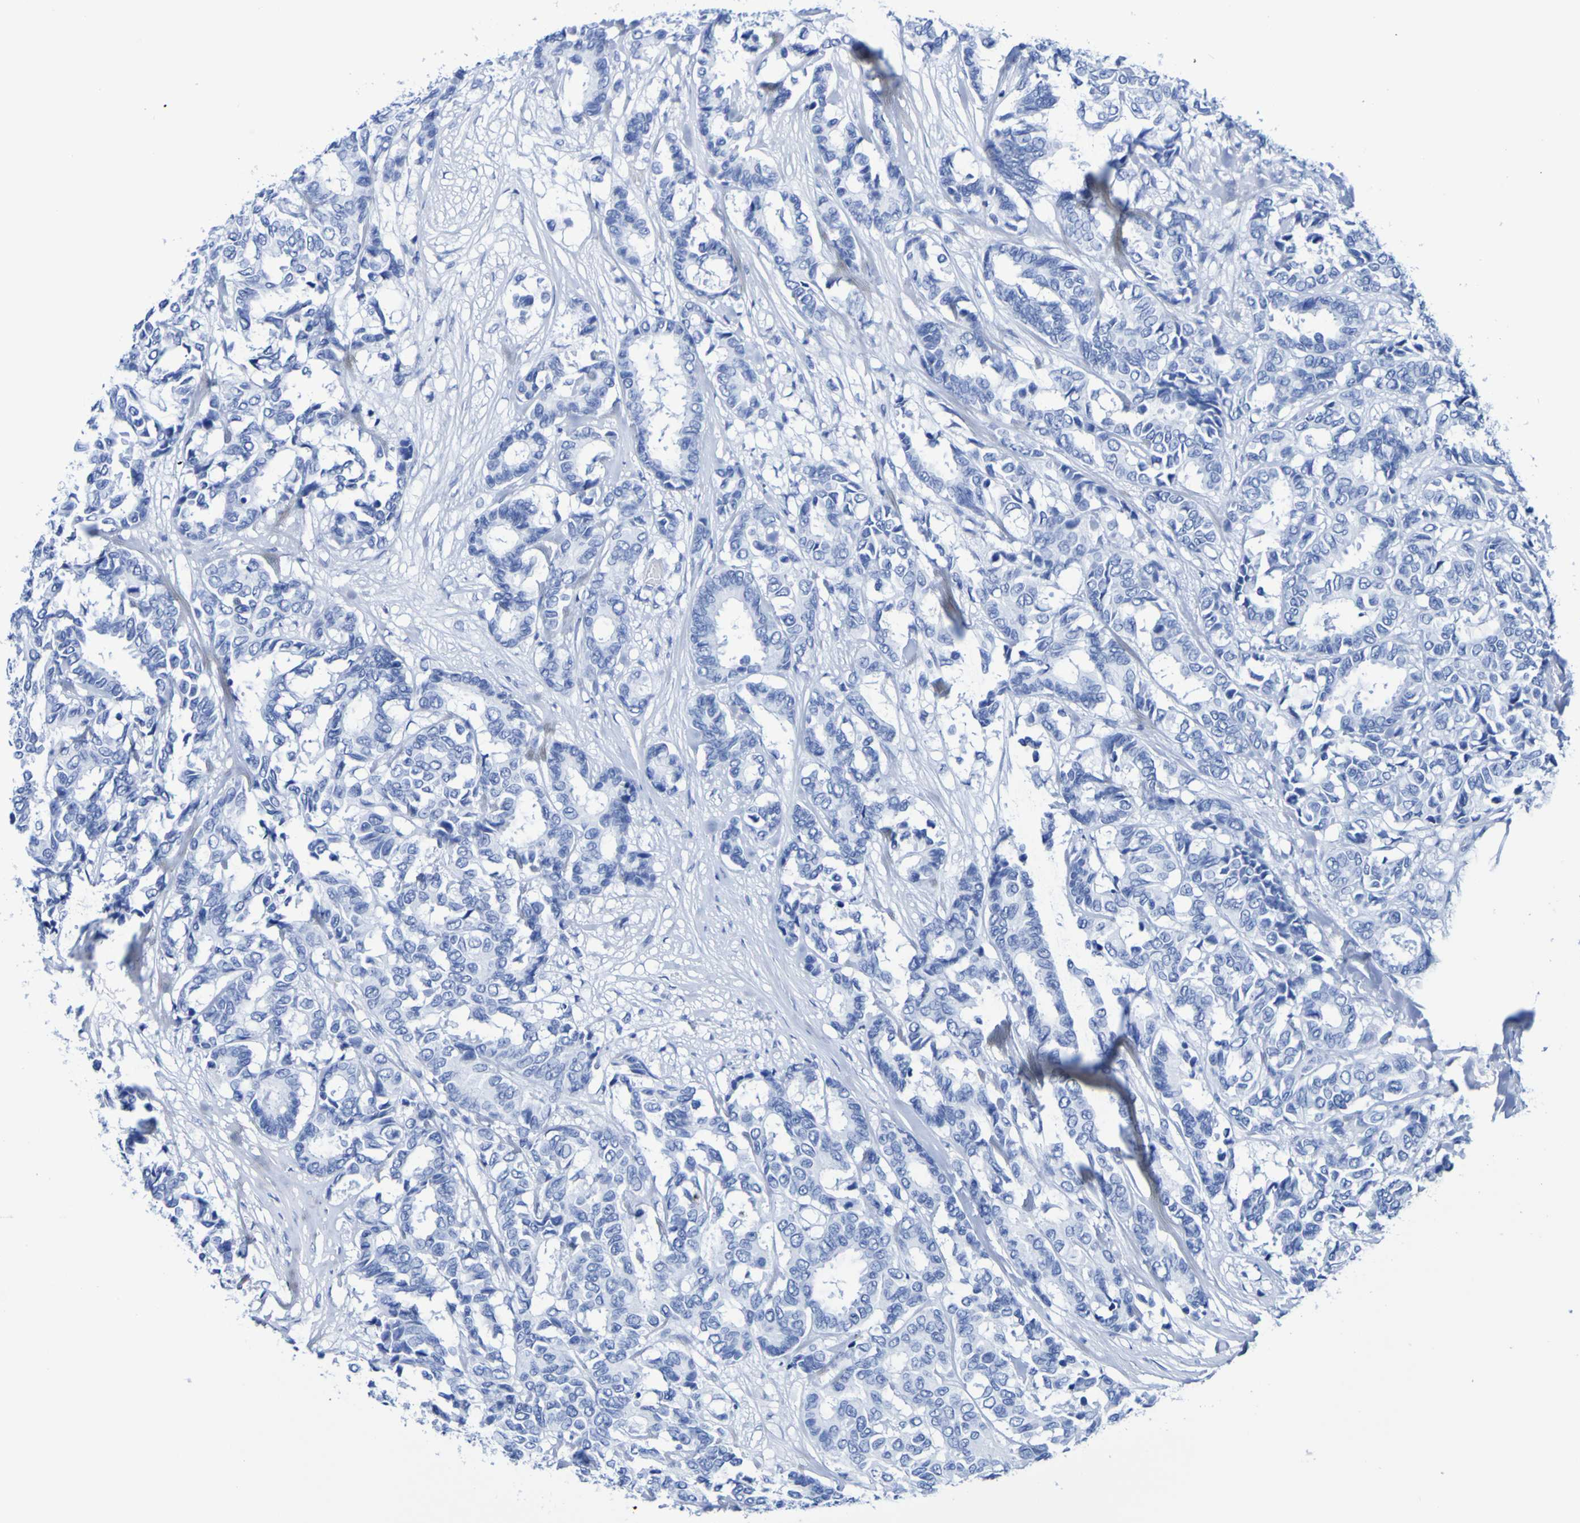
{"staining": {"intensity": "negative", "quantity": "none", "location": "none"}, "tissue": "breast cancer", "cell_type": "Tumor cells", "image_type": "cancer", "snomed": [{"axis": "morphology", "description": "Duct carcinoma"}, {"axis": "topography", "description": "Breast"}], "caption": "Protein analysis of breast infiltrating ductal carcinoma shows no significant expression in tumor cells. (Brightfield microscopy of DAB IHC at high magnification).", "gene": "DPEP1", "patient": {"sex": "female", "age": 87}}